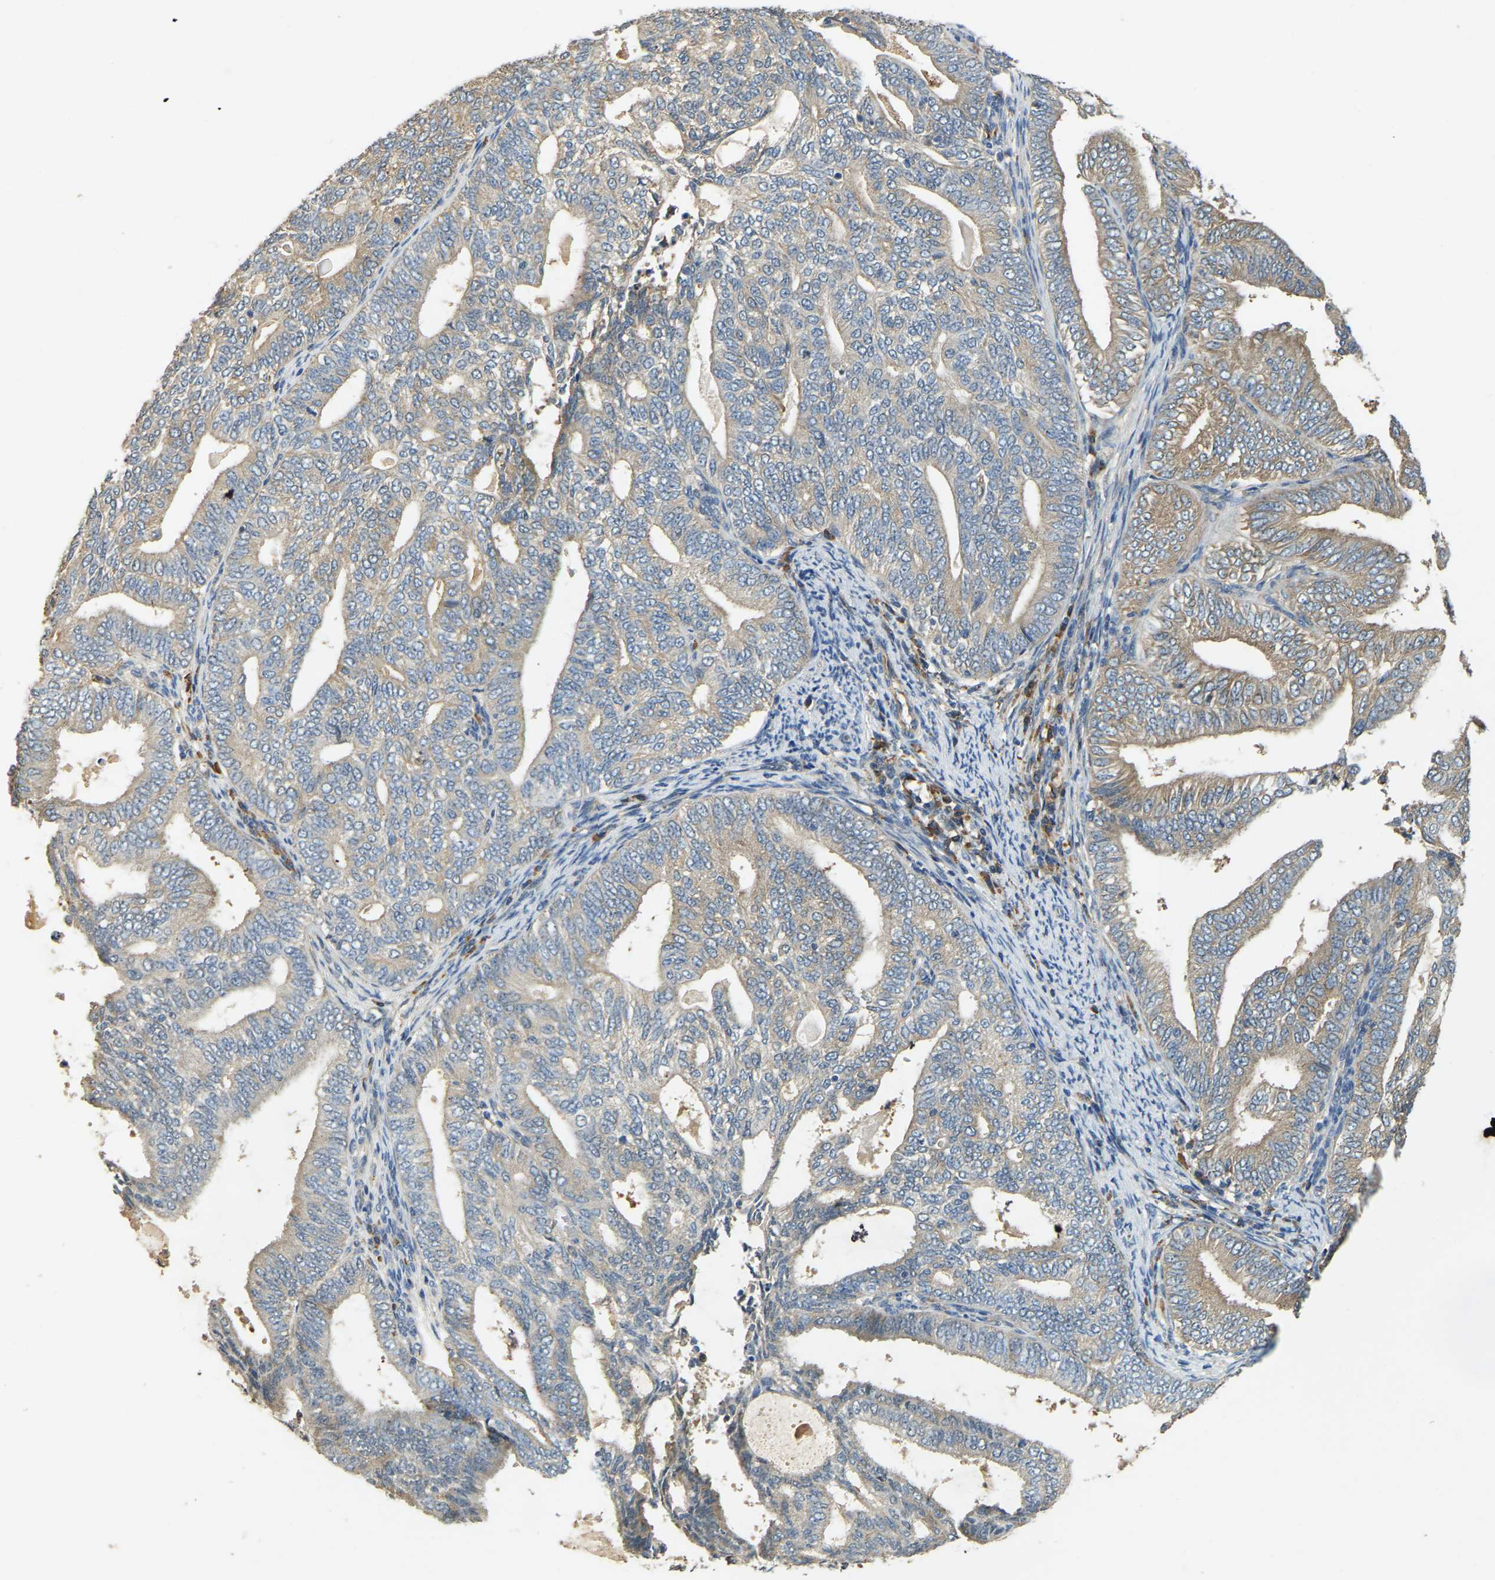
{"staining": {"intensity": "weak", "quantity": ">75%", "location": "cytoplasmic/membranous"}, "tissue": "endometrial cancer", "cell_type": "Tumor cells", "image_type": "cancer", "snomed": [{"axis": "morphology", "description": "Adenocarcinoma, NOS"}, {"axis": "topography", "description": "Endometrium"}], "caption": "Immunohistochemical staining of human adenocarcinoma (endometrial) reveals low levels of weak cytoplasmic/membranous protein positivity in approximately >75% of tumor cells. The staining was performed using DAB, with brown indicating positive protein expression. Nuclei are stained blue with hematoxylin.", "gene": "CFLAR", "patient": {"sex": "female", "age": 58}}